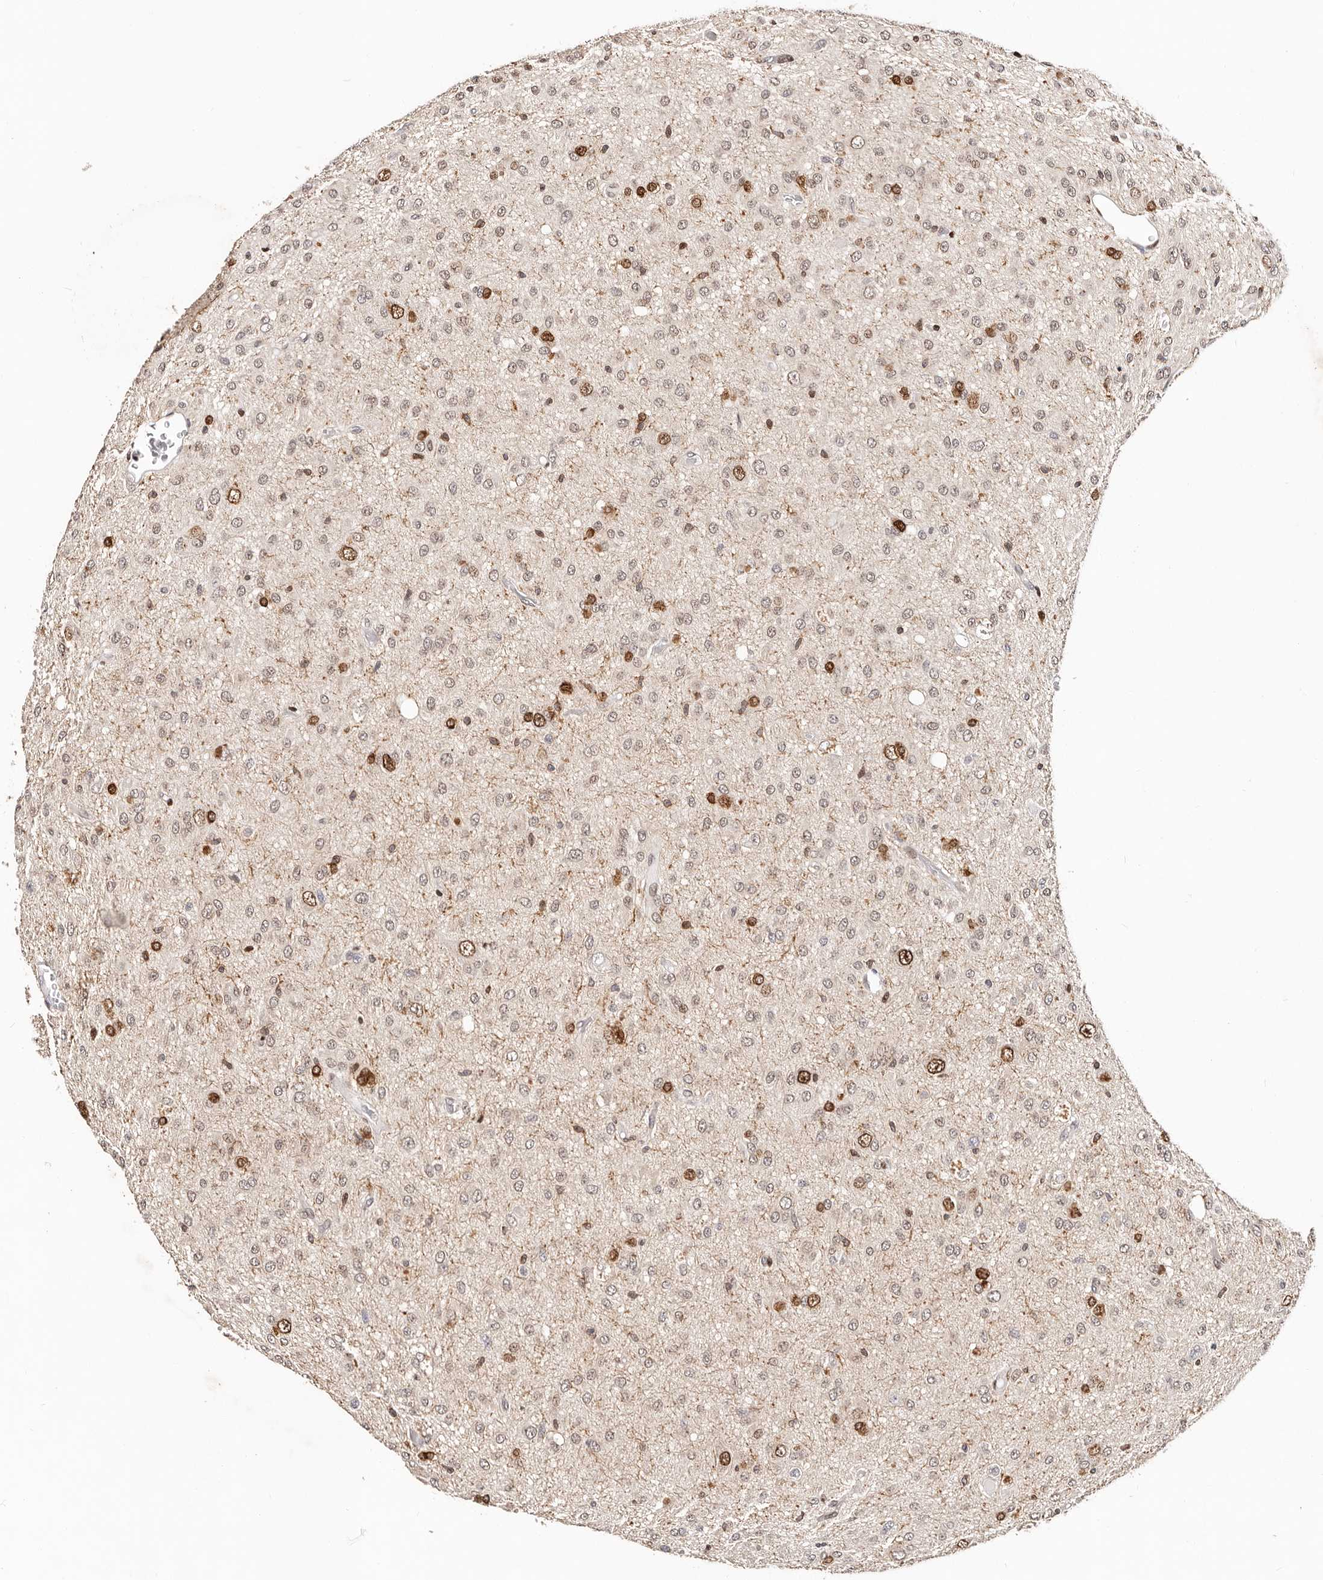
{"staining": {"intensity": "strong", "quantity": "<25%", "location": "nuclear"}, "tissue": "glioma", "cell_type": "Tumor cells", "image_type": "cancer", "snomed": [{"axis": "morphology", "description": "Glioma, malignant, High grade"}, {"axis": "topography", "description": "Brain"}], "caption": "Brown immunohistochemical staining in human glioma displays strong nuclear expression in about <25% of tumor cells.", "gene": "IQGAP3", "patient": {"sex": "female", "age": 59}}